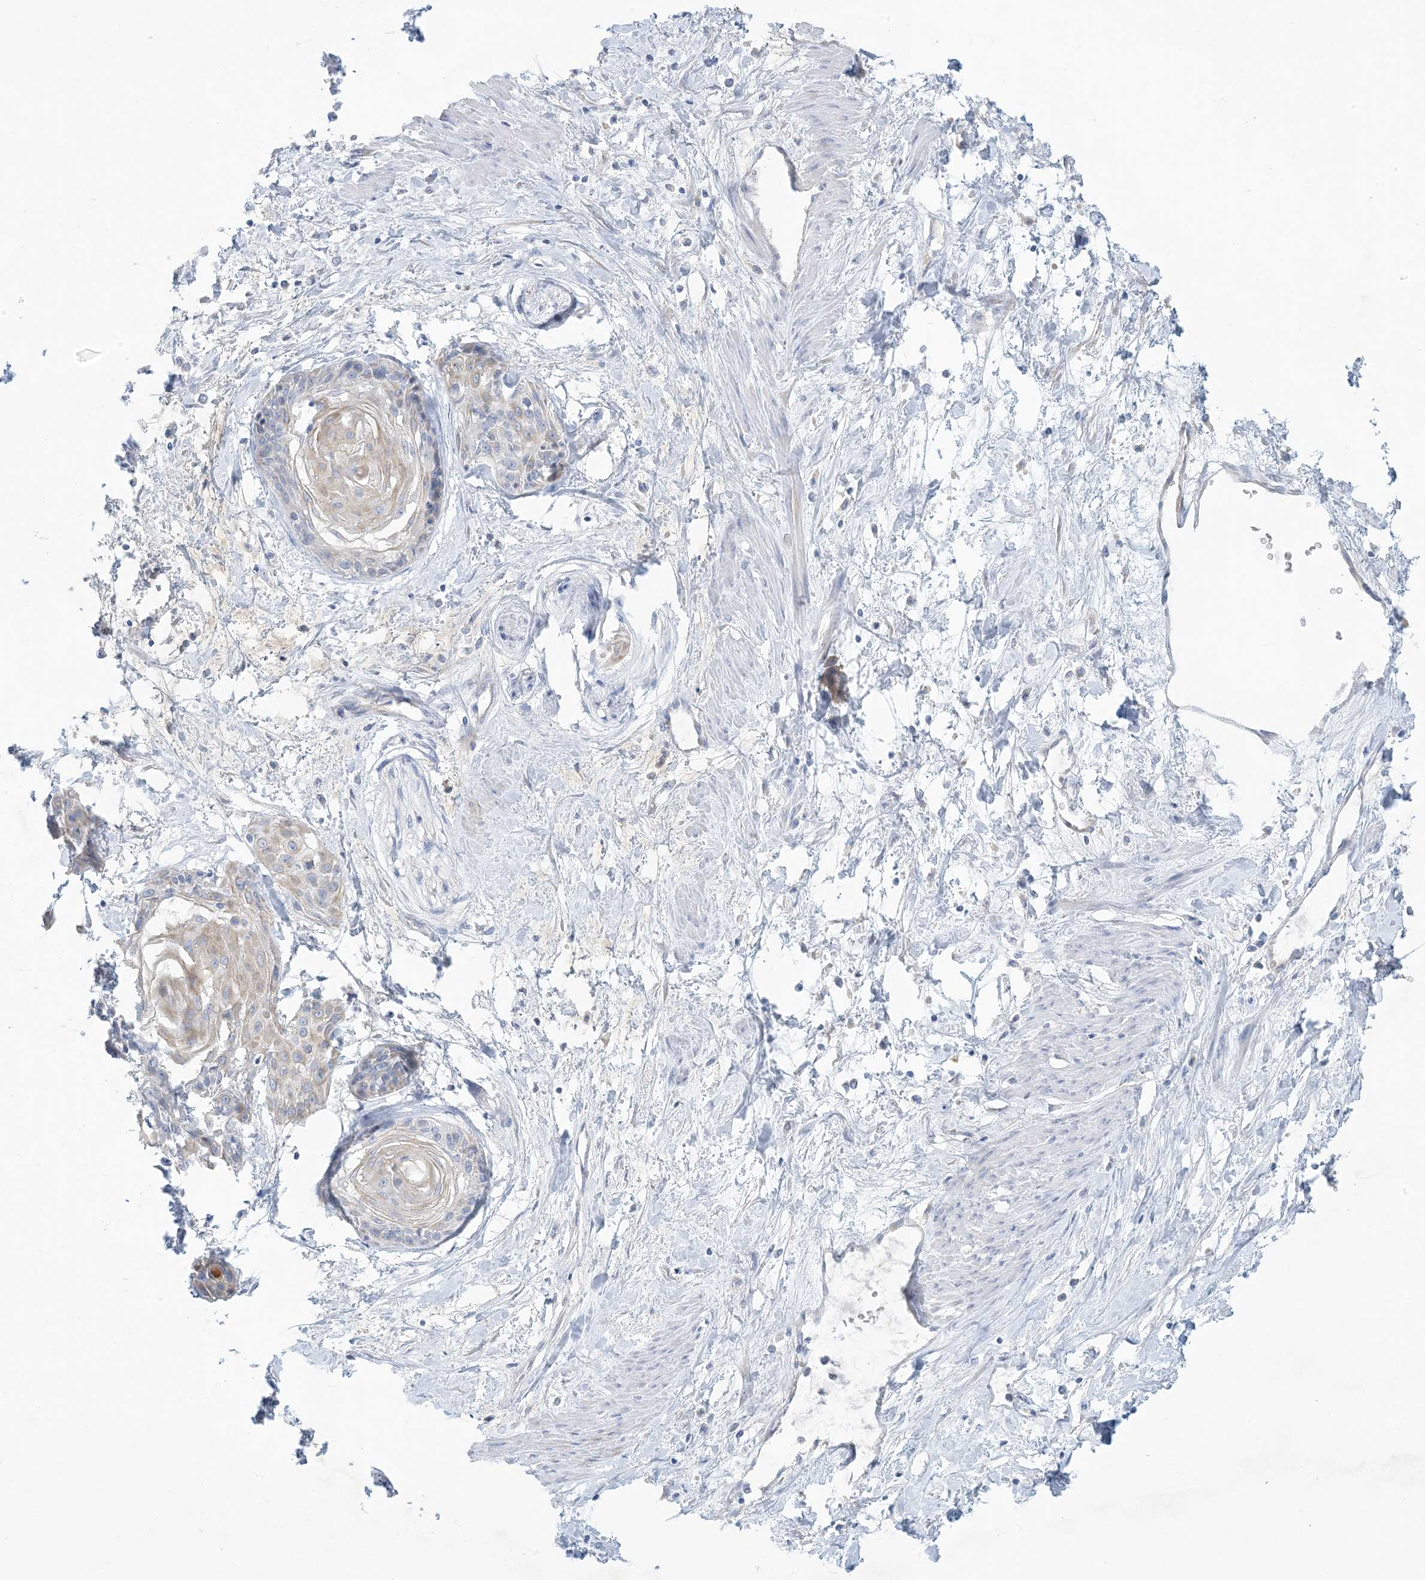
{"staining": {"intensity": "weak", "quantity": "<25%", "location": "cytoplasmic/membranous"}, "tissue": "cervical cancer", "cell_type": "Tumor cells", "image_type": "cancer", "snomed": [{"axis": "morphology", "description": "Squamous cell carcinoma, NOS"}, {"axis": "topography", "description": "Cervix"}], "caption": "Immunohistochemistry (IHC) micrograph of cervical cancer stained for a protein (brown), which displays no expression in tumor cells.", "gene": "XIRP2", "patient": {"sex": "female", "age": 57}}